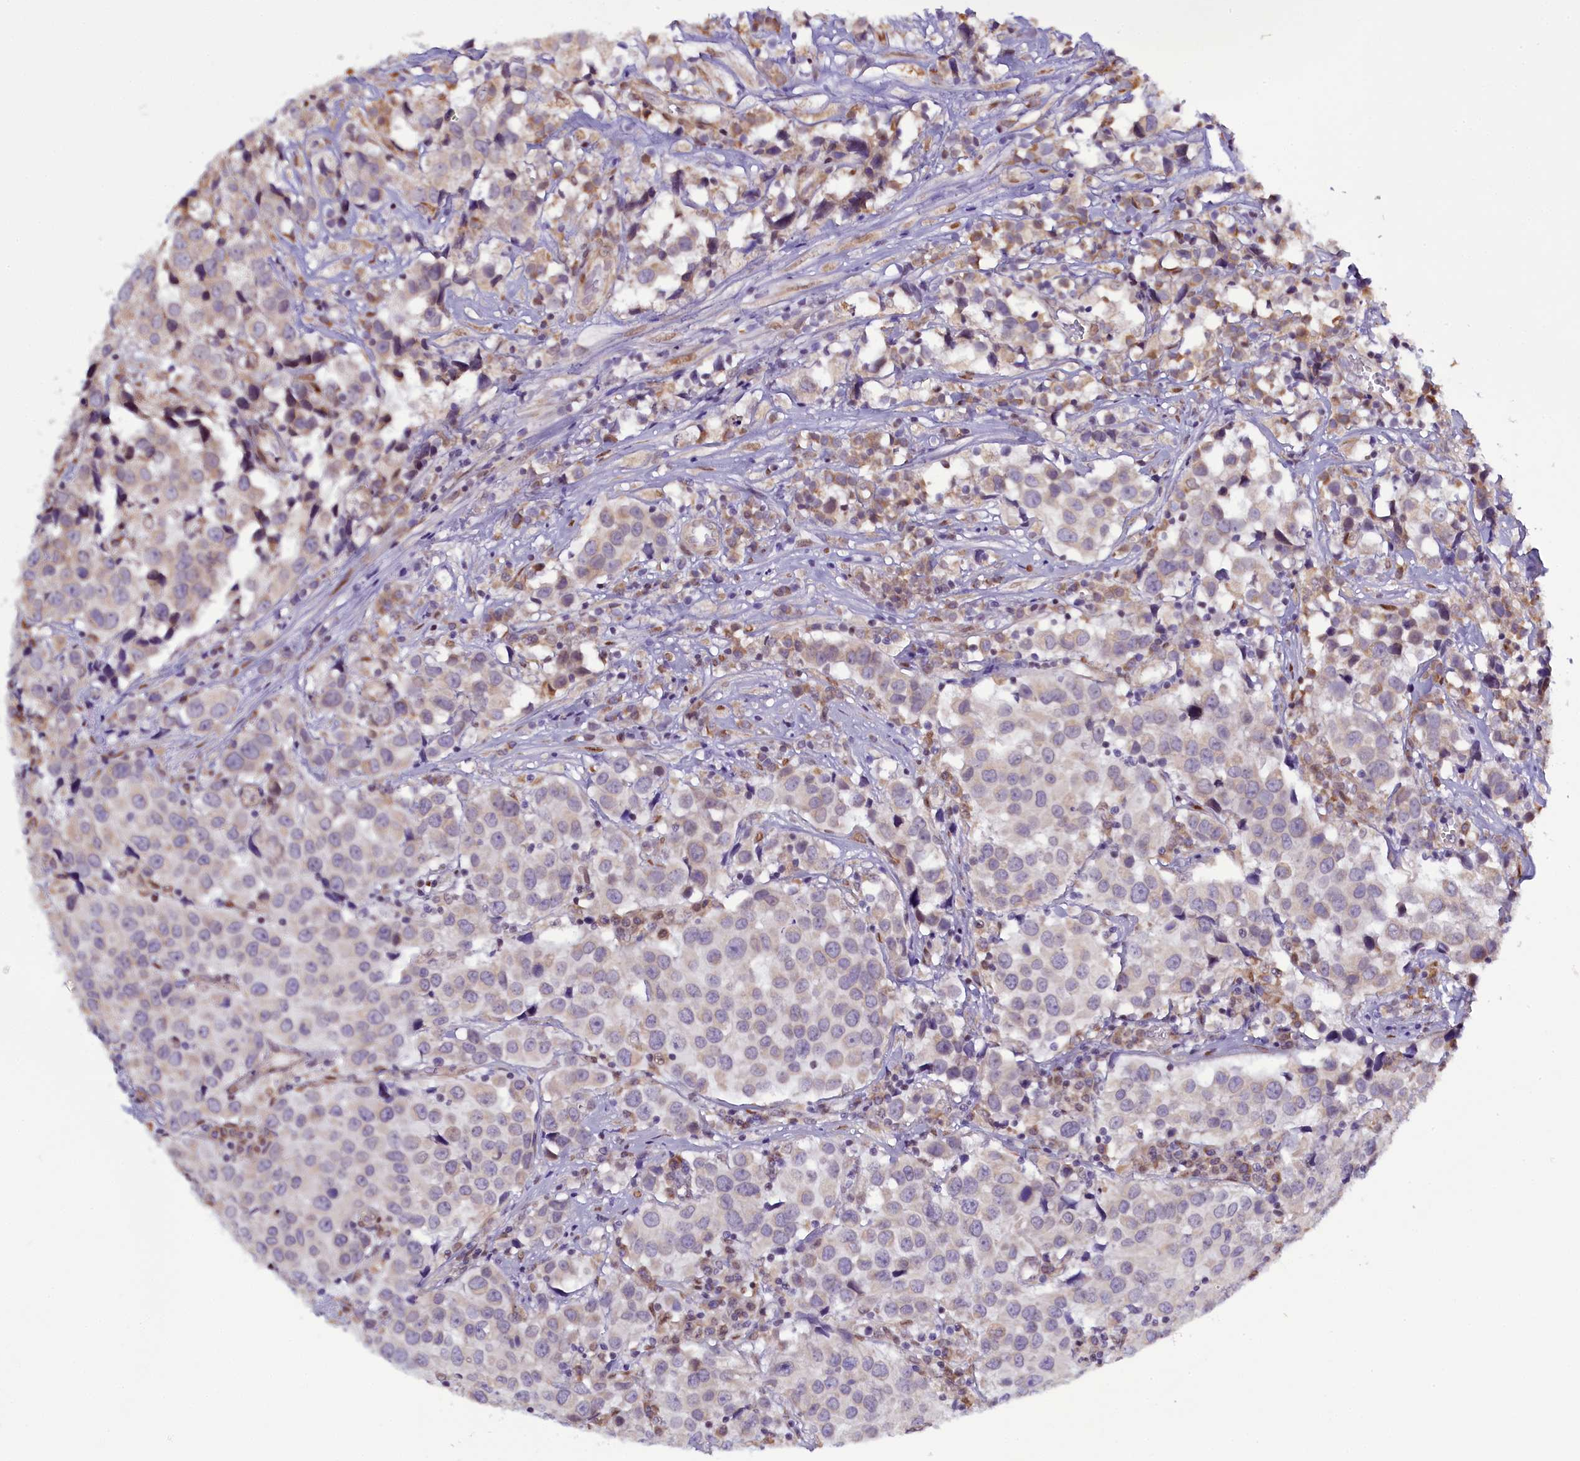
{"staining": {"intensity": "weak", "quantity": "<25%", "location": "cytoplasmic/membranous"}, "tissue": "urothelial cancer", "cell_type": "Tumor cells", "image_type": "cancer", "snomed": [{"axis": "morphology", "description": "Urothelial carcinoma, High grade"}, {"axis": "topography", "description": "Urinary bladder"}], "caption": "Immunohistochemical staining of urothelial cancer demonstrates no significant positivity in tumor cells. Nuclei are stained in blue.", "gene": "UACA", "patient": {"sex": "female", "age": 75}}